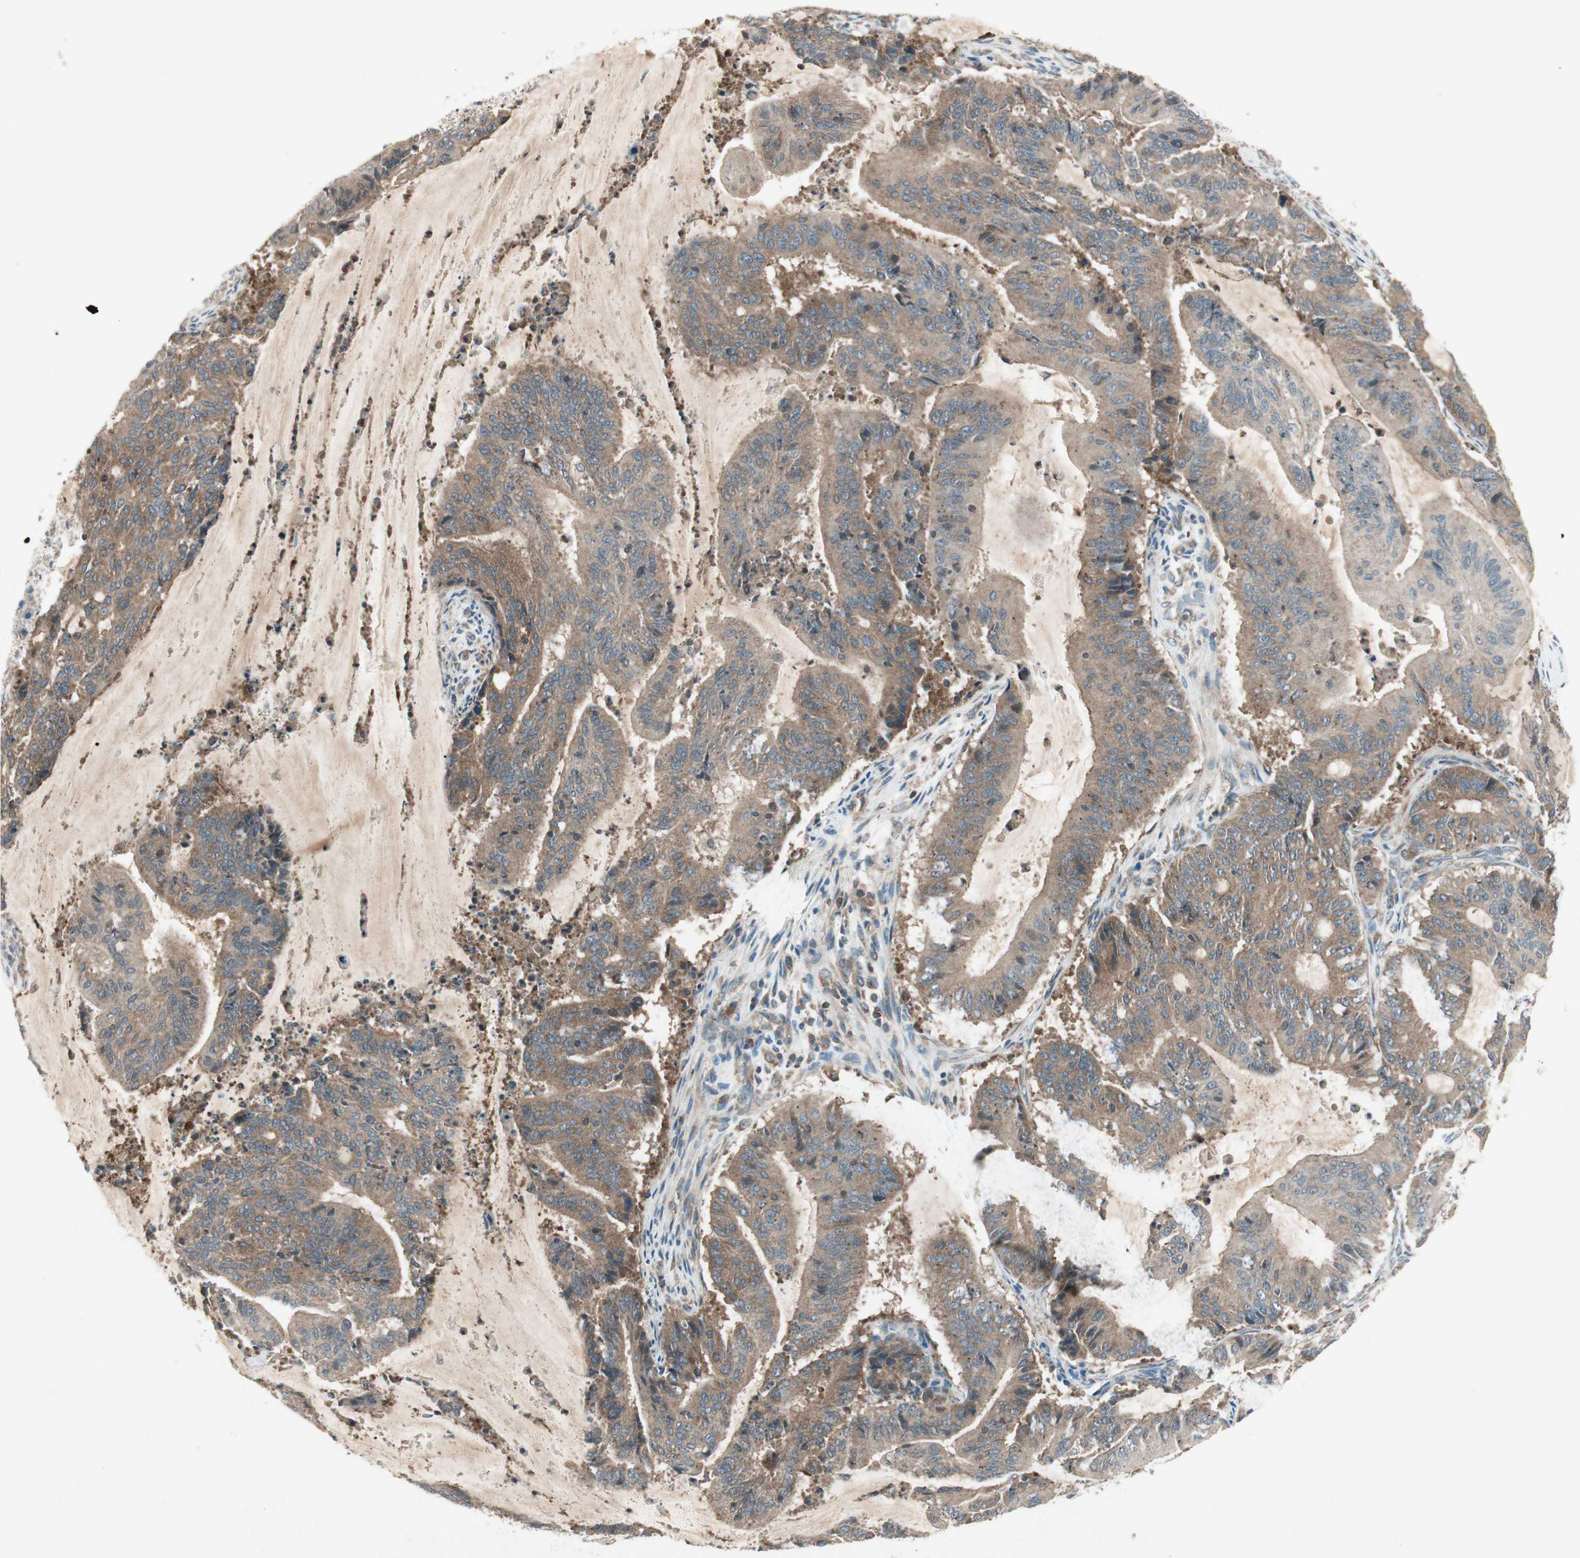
{"staining": {"intensity": "moderate", "quantity": ">75%", "location": "cytoplasmic/membranous"}, "tissue": "liver cancer", "cell_type": "Tumor cells", "image_type": "cancer", "snomed": [{"axis": "morphology", "description": "Cholangiocarcinoma"}, {"axis": "topography", "description": "Liver"}], "caption": "Cholangiocarcinoma (liver) tissue exhibits moderate cytoplasmic/membranous expression in about >75% of tumor cells, visualized by immunohistochemistry. The staining is performed using DAB brown chromogen to label protein expression. The nuclei are counter-stained blue using hematoxylin.", "gene": "CHADL", "patient": {"sex": "female", "age": 73}}